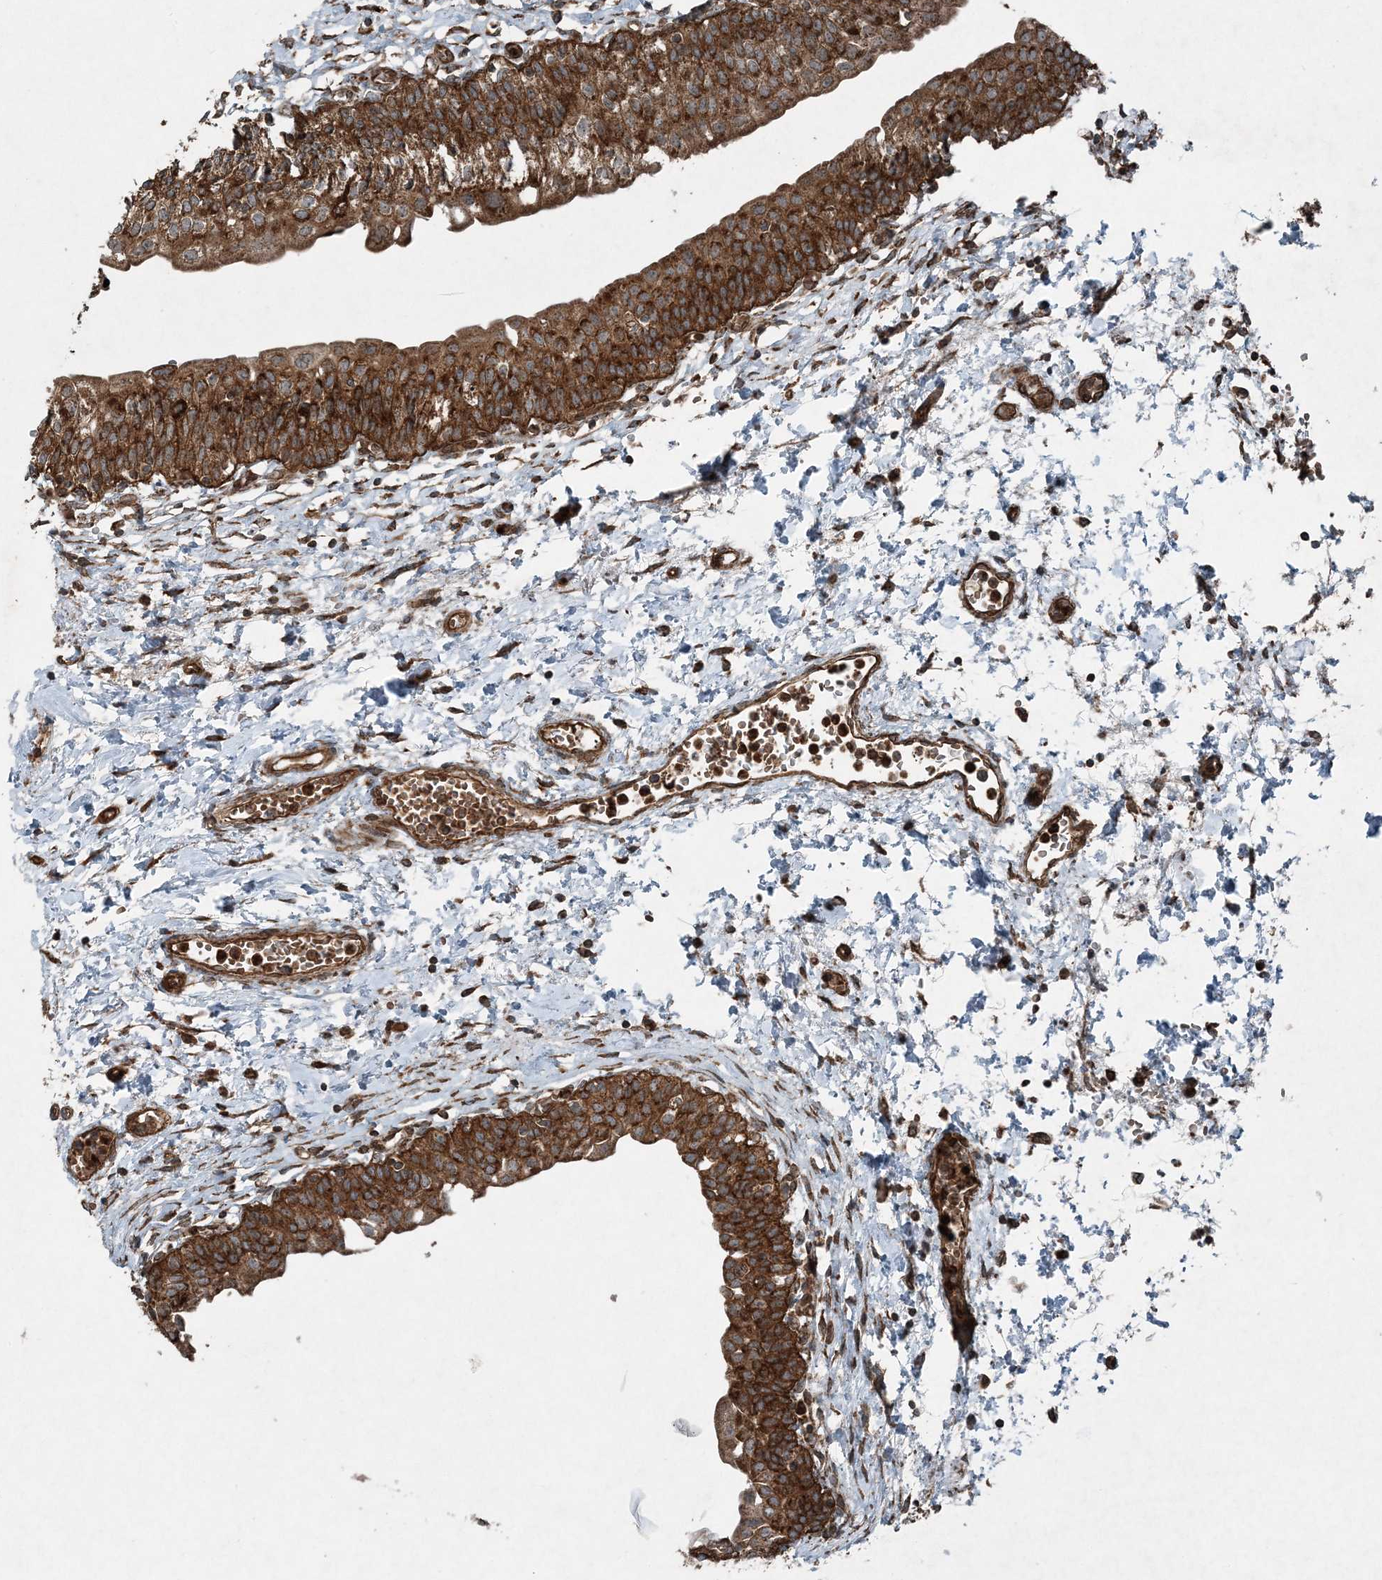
{"staining": {"intensity": "strong", "quantity": ">75%", "location": "cytoplasmic/membranous"}, "tissue": "urinary bladder", "cell_type": "Urothelial cells", "image_type": "normal", "snomed": [{"axis": "morphology", "description": "Normal tissue, NOS"}, {"axis": "topography", "description": "Urinary bladder"}], "caption": "Protein staining shows strong cytoplasmic/membranous expression in approximately >75% of urothelial cells in unremarkable urinary bladder.", "gene": "COPS7B", "patient": {"sex": "male", "age": 55}}